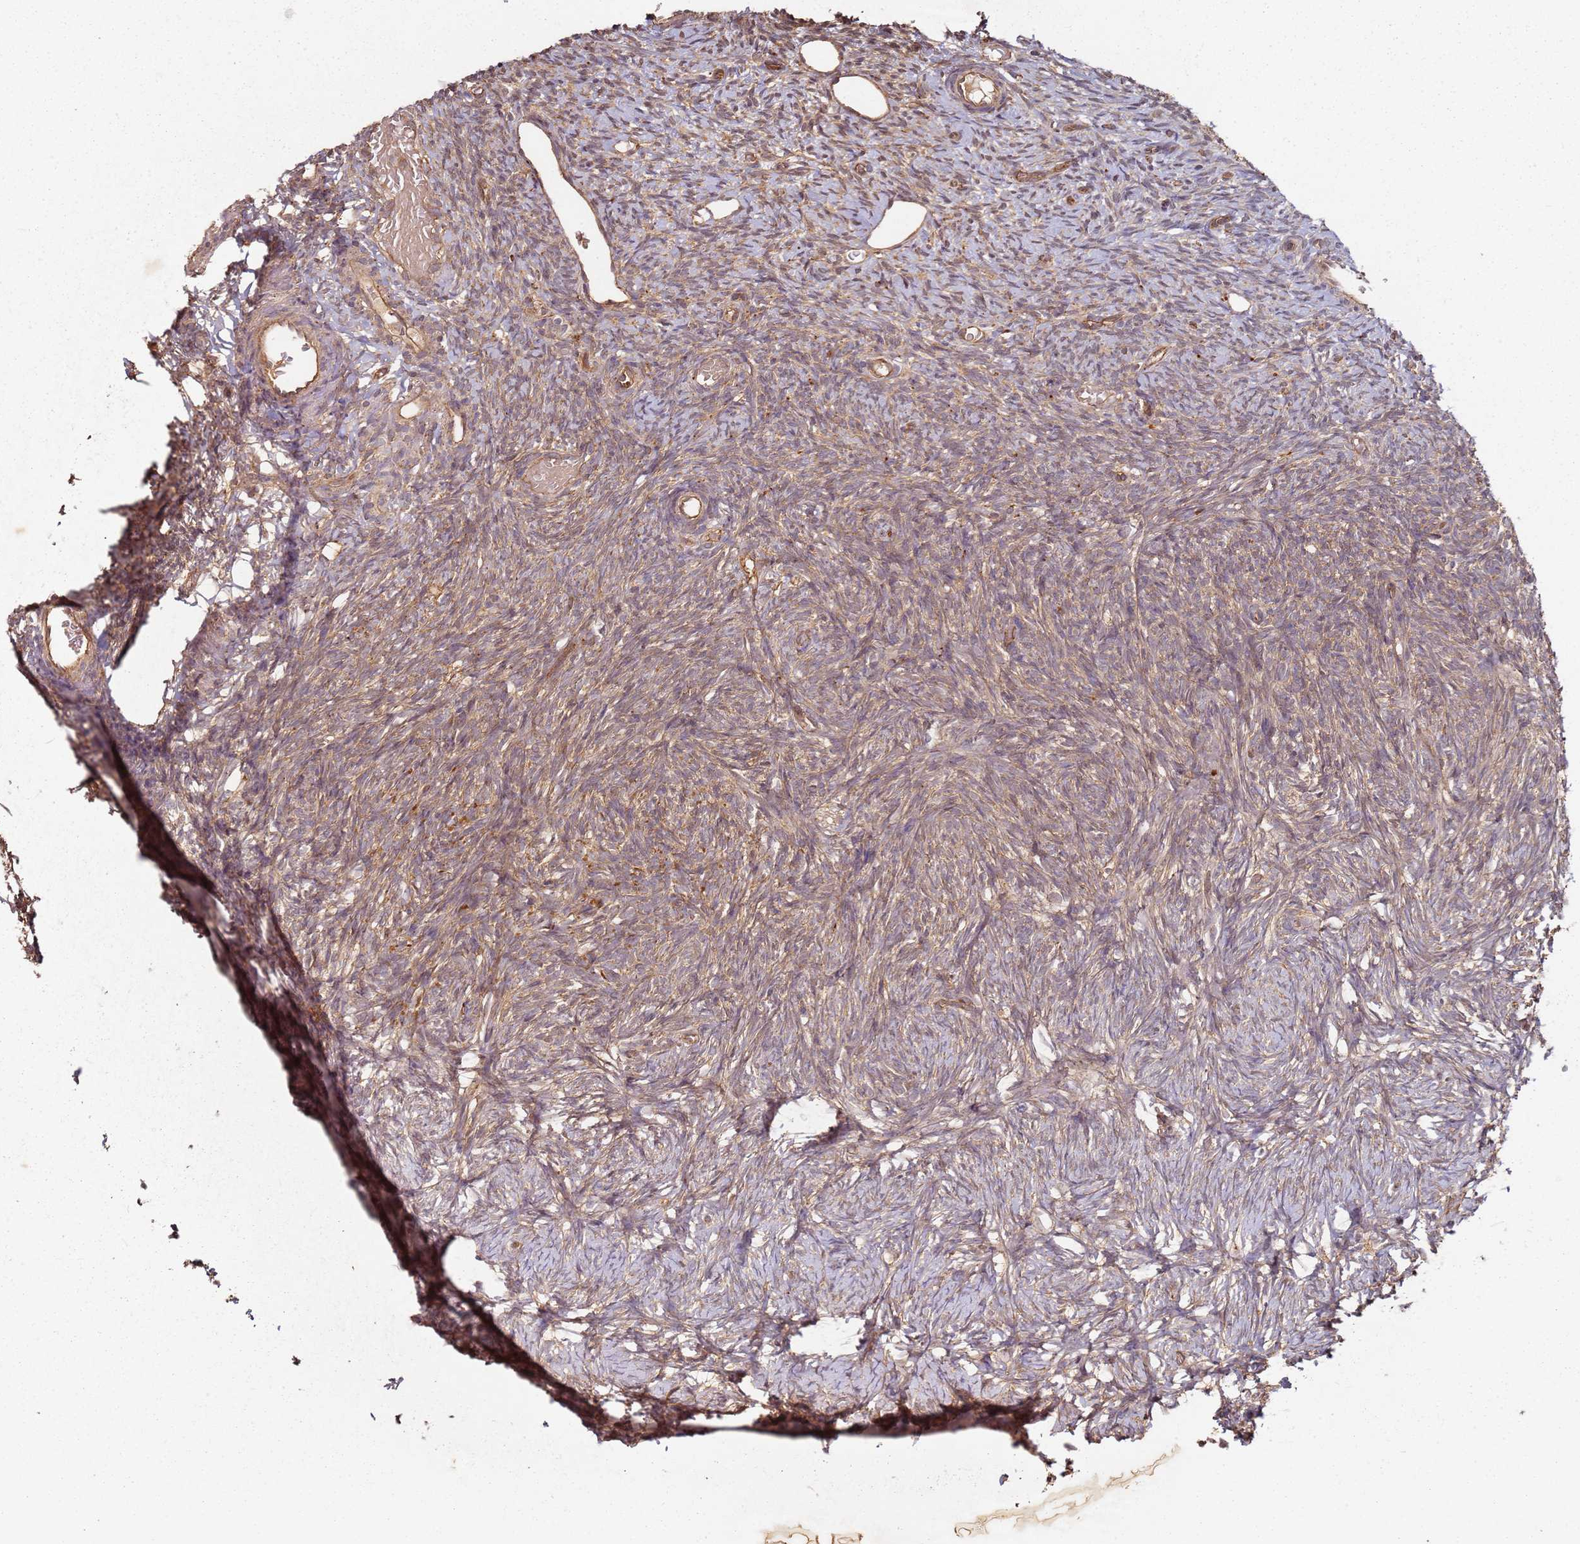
{"staining": {"intensity": "weak", "quantity": ">75%", "location": "cytoplasmic/membranous"}, "tissue": "ovary", "cell_type": "Ovarian stroma cells", "image_type": "normal", "snomed": [{"axis": "morphology", "description": "Normal tissue, NOS"}, {"axis": "topography", "description": "Ovary"}], "caption": "Unremarkable ovary reveals weak cytoplasmic/membranous expression in about >75% of ovarian stroma cells Immunohistochemistry (ihc) stains the protein of interest in brown and the nuclei are stained blue..", "gene": "SCGB2B2", "patient": {"sex": "female", "age": 39}}